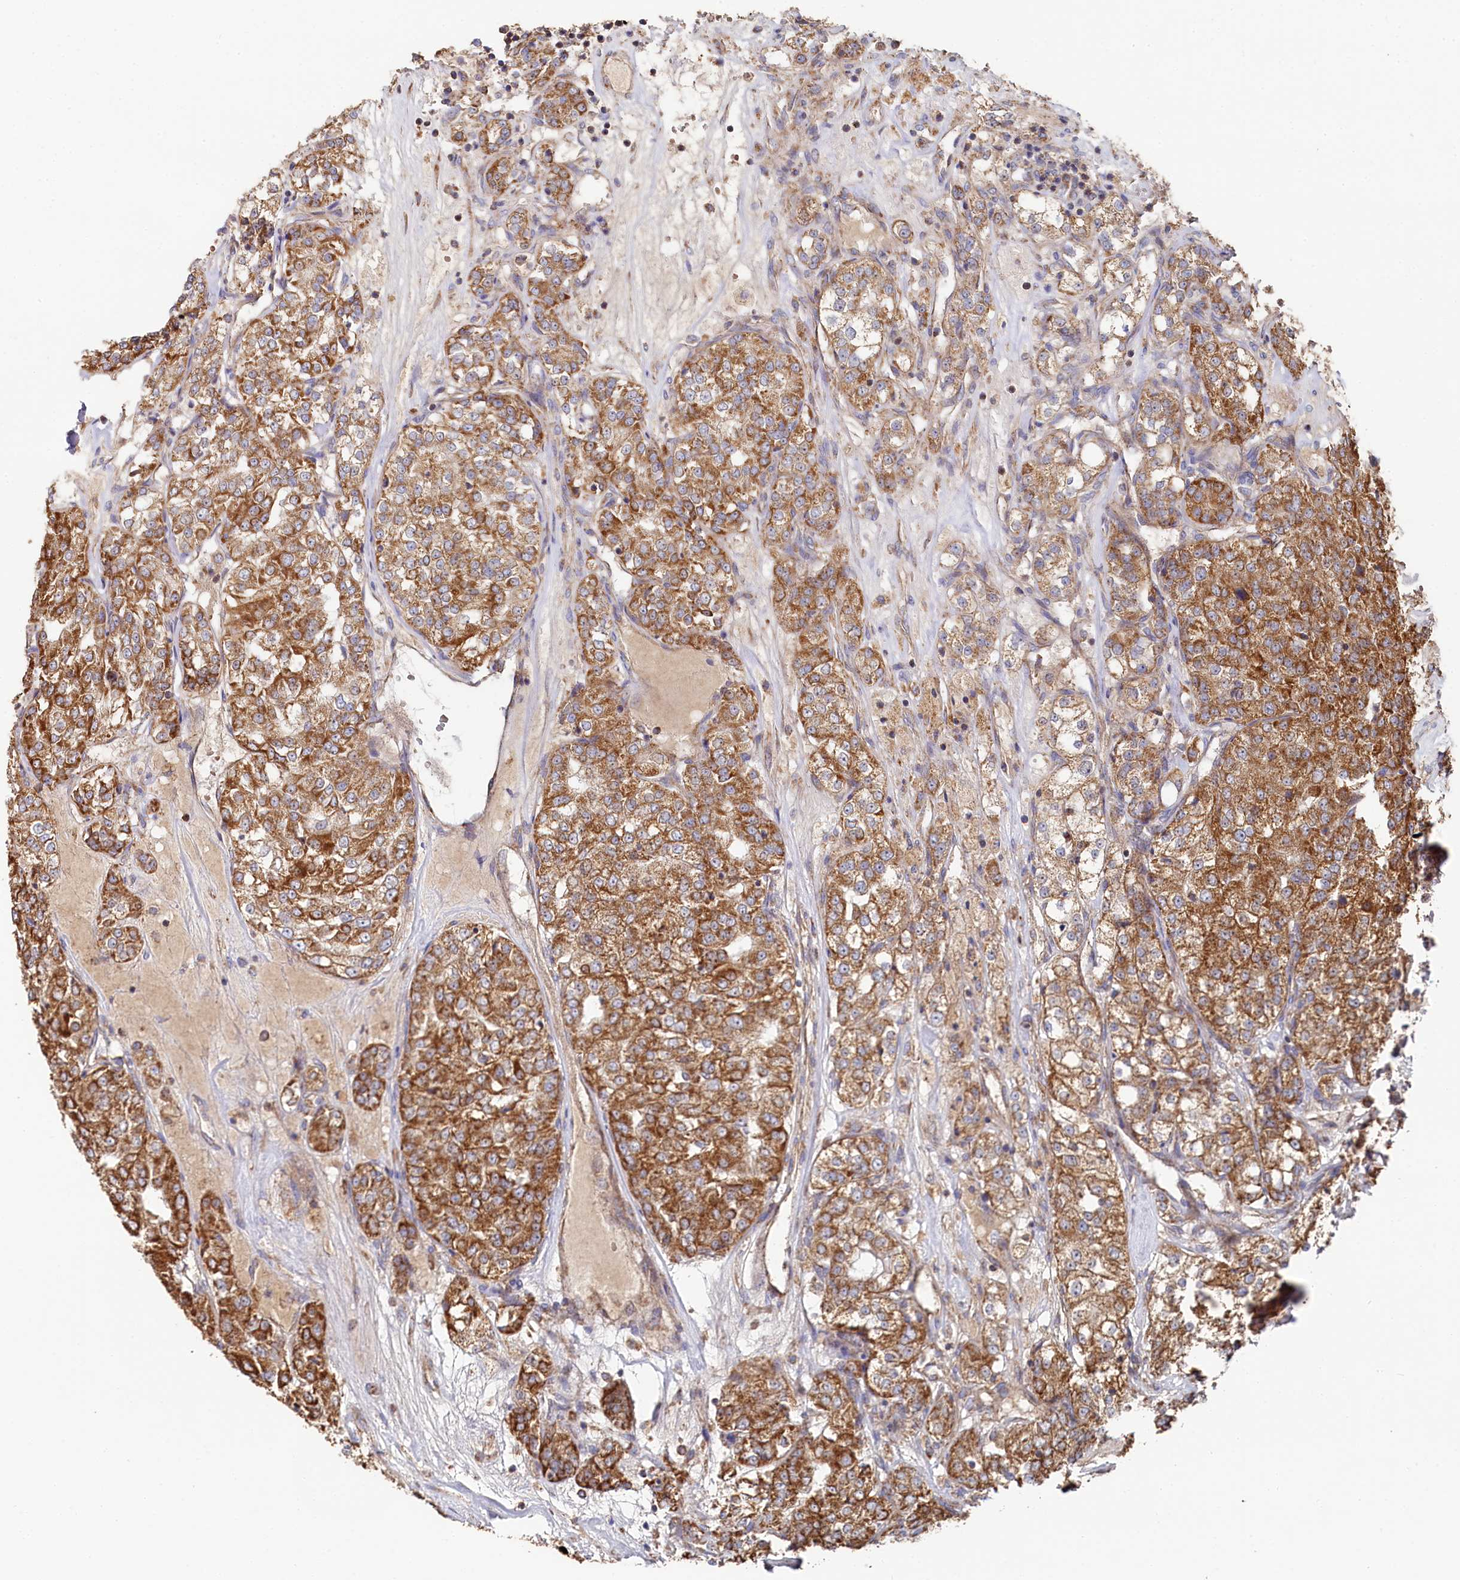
{"staining": {"intensity": "moderate", "quantity": ">75%", "location": "cytoplasmic/membranous"}, "tissue": "renal cancer", "cell_type": "Tumor cells", "image_type": "cancer", "snomed": [{"axis": "morphology", "description": "Adenocarcinoma, NOS"}, {"axis": "topography", "description": "Kidney"}], "caption": "High-magnification brightfield microscopy of renal cancer (adenocarcinoma) stained with DAB (3,3'-diaminobenzidine) (brown) and counterstained with hematoxylin (blue). tumor cells exhibit moderate cytoplasmic/membranous expression is seen in approximately>75% of cells.", "gene": "HAUS2", "patient": {"sex": "female", "age": 63}}